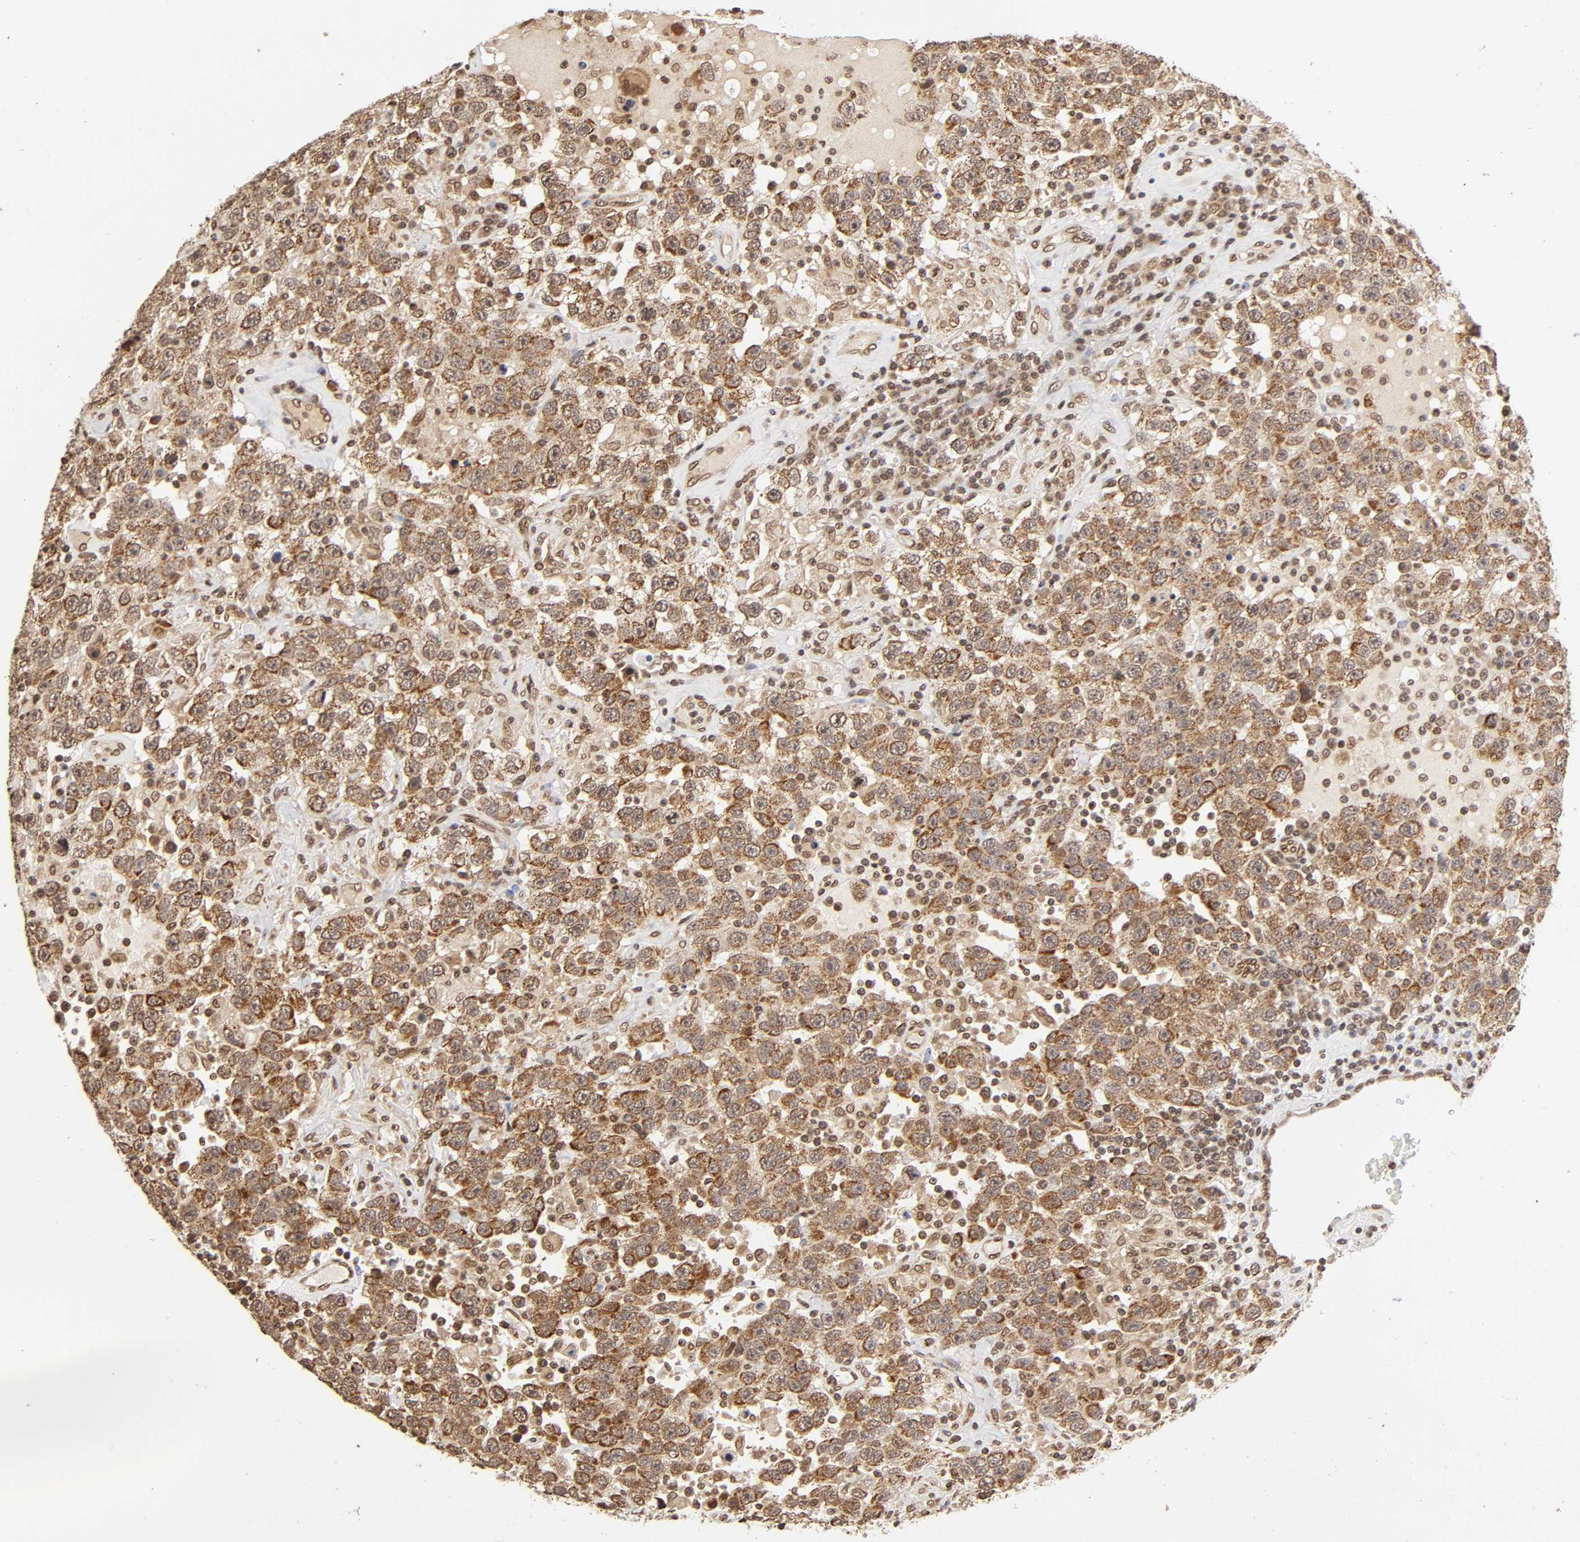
{"staining": {"intensity": "moderate", "quantity": ">75%", "location": "cytoplasmic/membranous"}, "tissue": "testis cancer", "cell_type": "Tumor cells", "image_type": "cancer", "snomed": [{"axis": "morphology", "description": "Seminoma, NOS"}, {"axis": "topography", "description": "Testis"}], "caption": "Tumor cells show moderate cytoplasmic/membranous staining in about >75% of cells in testis cancer (seminoma).", "gene": "MLLT6", "patient": {"sex": "male", "age": 41}}